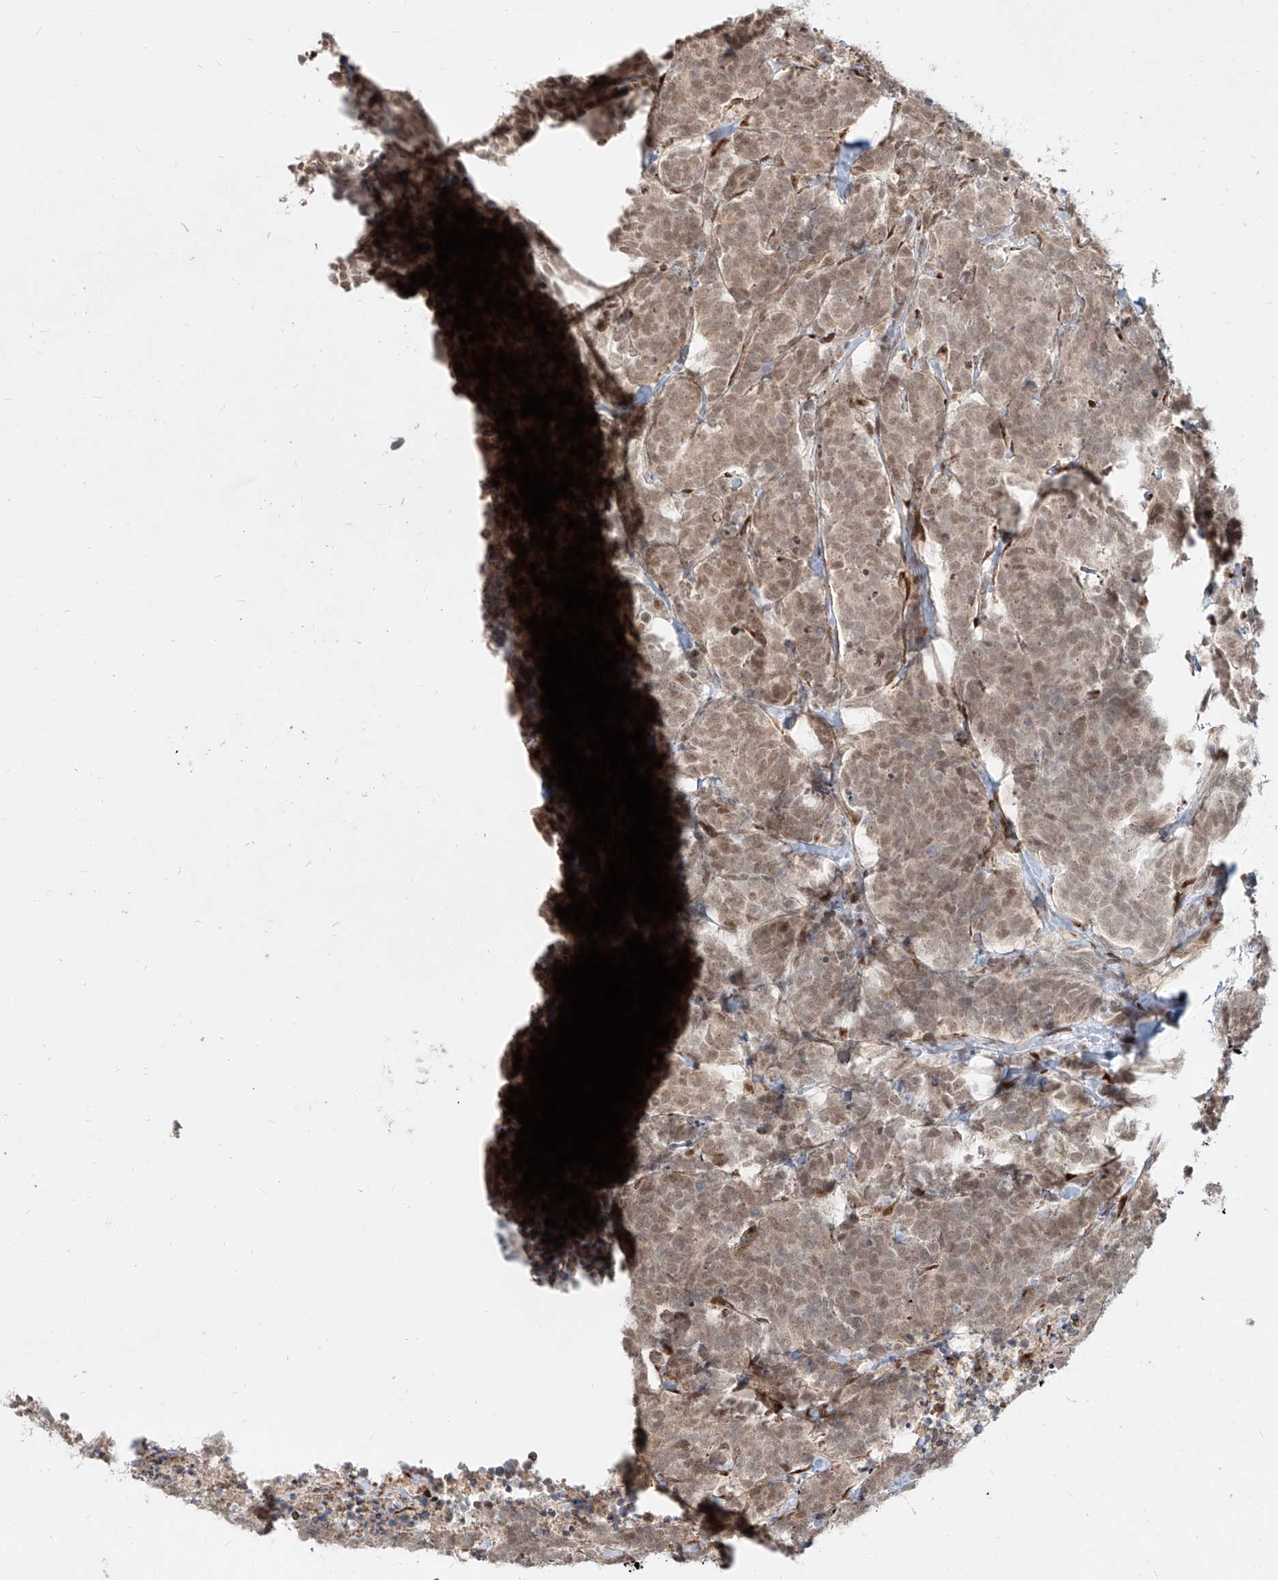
{"staining": {"intensity": "weak", "quantity": ">75%", "location": "nuclear"}, "tissue": "carcinoid", "cell_type": "Tumor cells", "image_type": "cancer", "snomed": [{"axis": "morphology", "description": "Carcinoma, NOS"}, {"axis": "morphology", "description": "Carcinoid, malignant, NOS"}, {"axis": "topography", "description": "Urinary bladder"}], "caption": "Immunohistochemical staining of malignant carcinoid demonstrates low levels of weak nuclear expression in about >75% of tumor cells.", "gene": "ZNF710", "patient": {"sex": "male", "age": 57}}